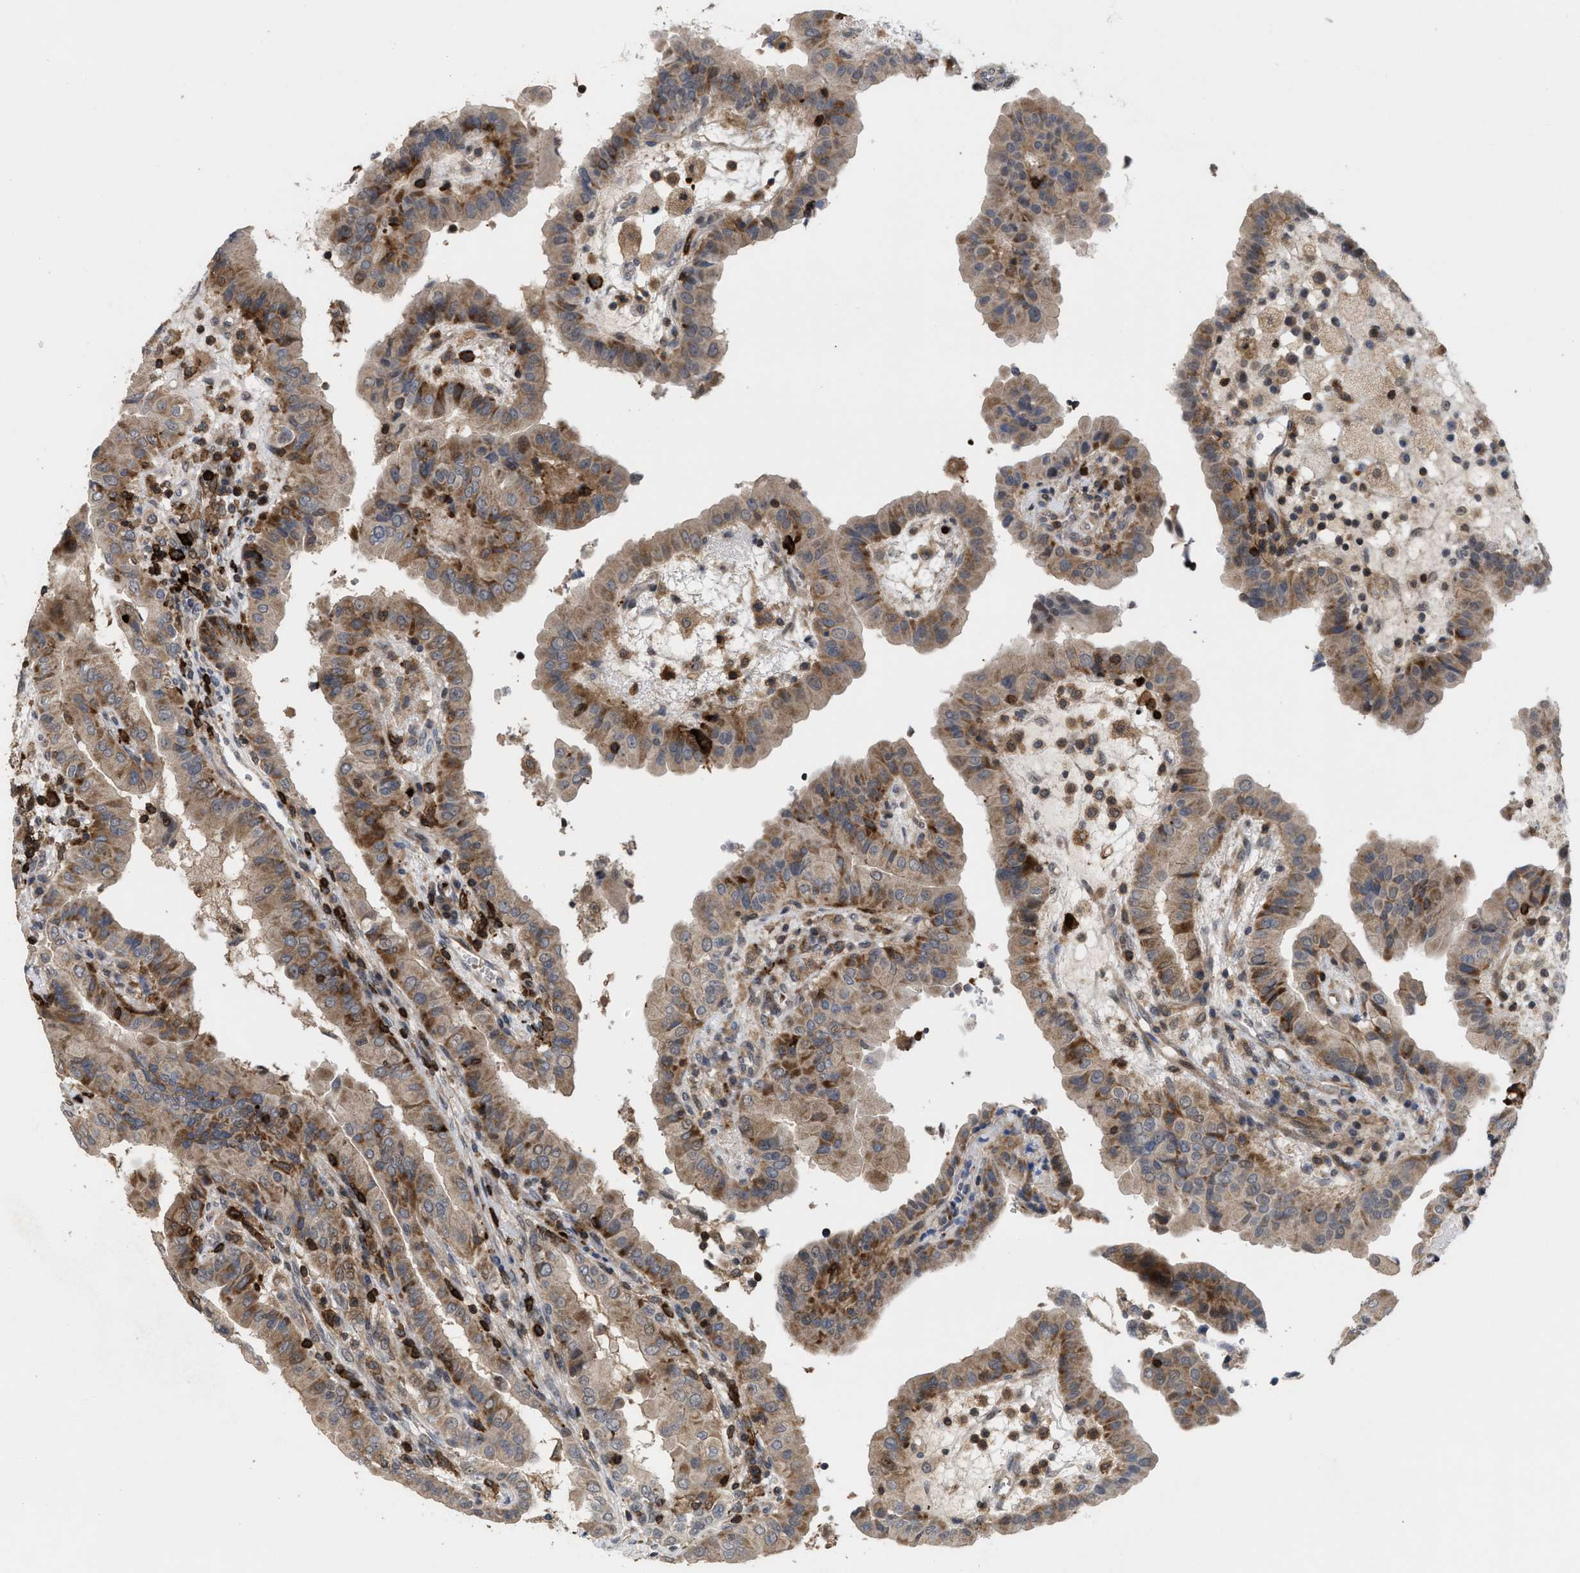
{"staining": {"intensity": "moderate", "quantity": ">75%", "location": "cytoplasmic/membranous"}, "tissue": "thyroid cancer", "cell_type": "Tumor cells", "image_type": "cancer", "snomed": [{"axis": "morphology", "description": "Papillary adenocarcinoma, NOS"}, {"axis": "topography", "description": "Thyroid gland"}], "caption": "The image shows immunohistochemical staining of thyroid papillary adenocarcinoma. There is moderate cytoplasmic/membranous staining is seen in approximately >75% of tumor cells. (DAB = brown stain, brightfield microscopy at high magnification).", "gene": "PTPRE", "patient": {"sex": "male", "age": 33}}